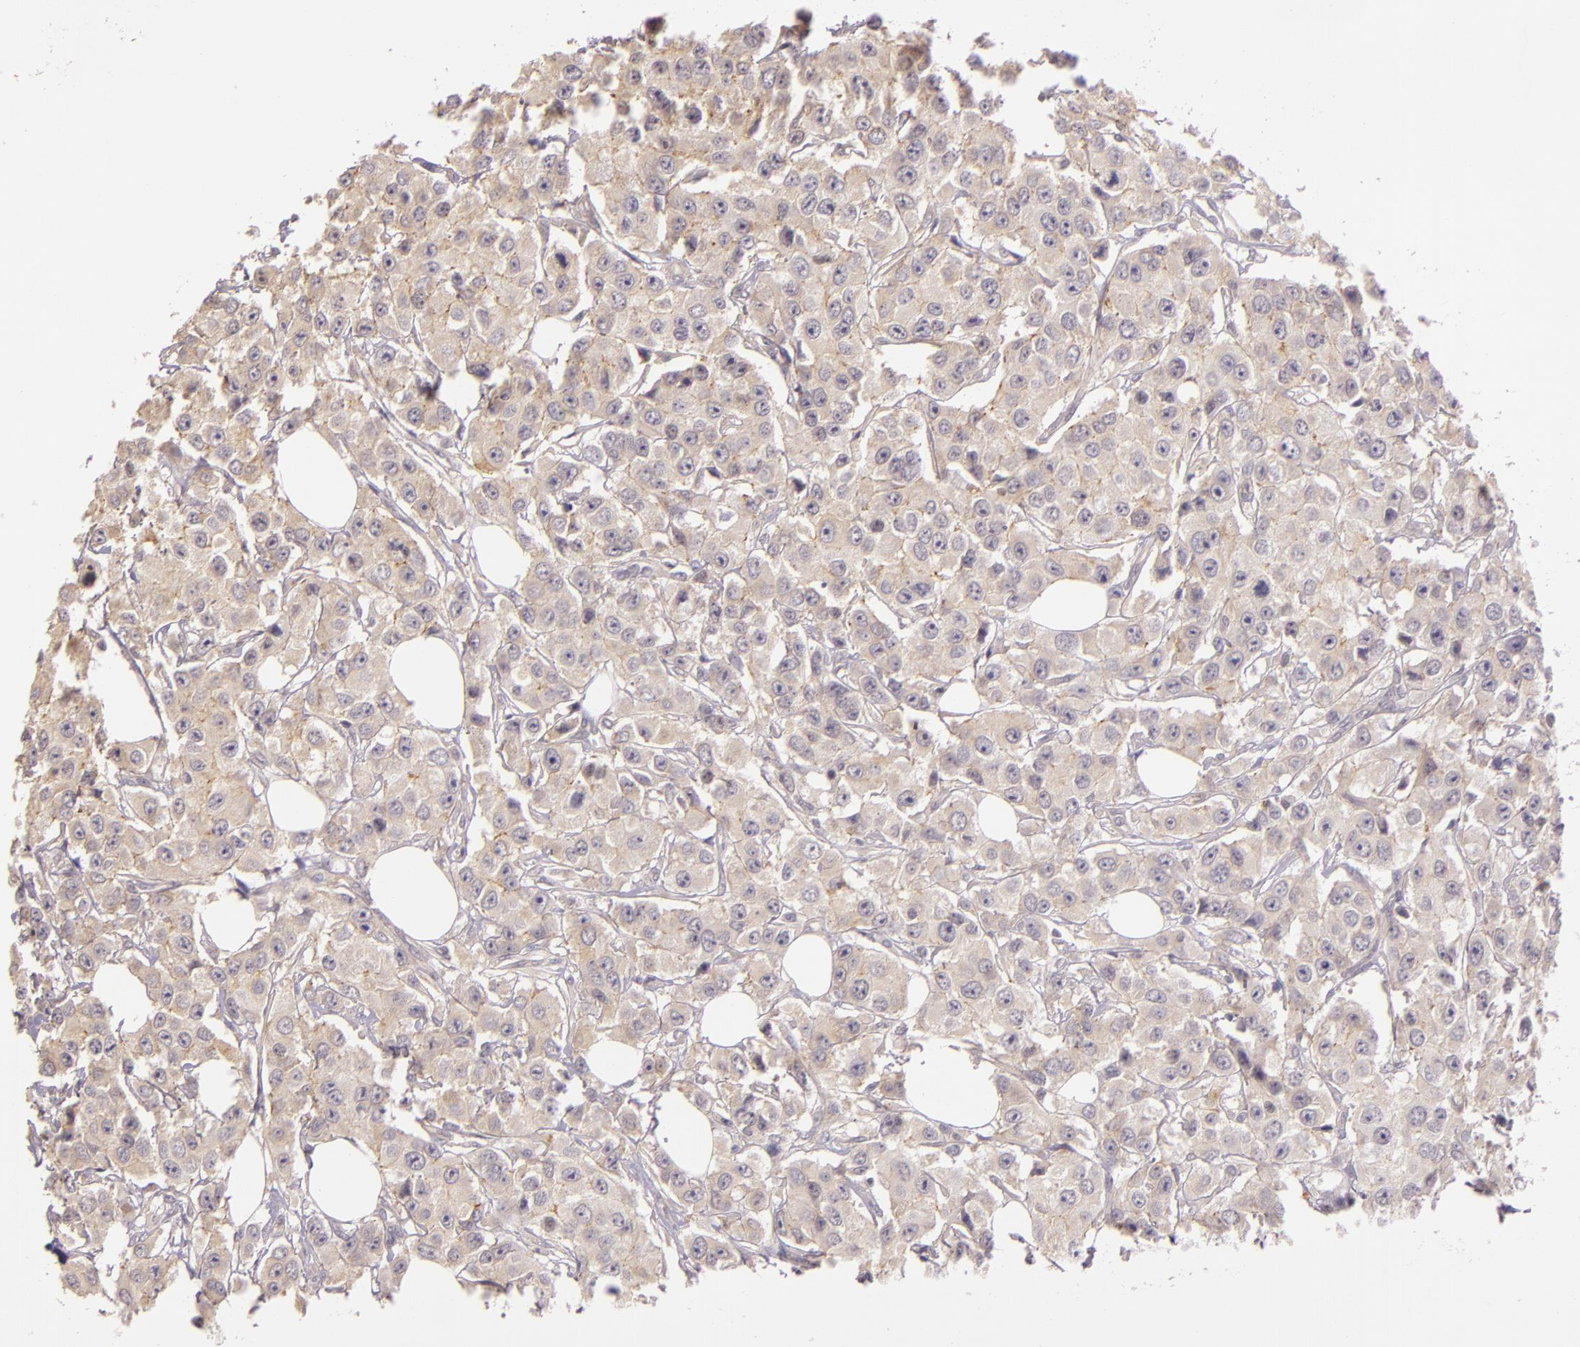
{"staining": {"intensity": "weak", "quantity": ">75%", "location": "cytoplasmic/membranous"}, "tissue": "breast cancer", "cell_type": "Tumor cells", "image_type": "cancer", "snomed": [{"axis": "morphology", "description": "Duct carcinoma"}, {"axis": "topography", "description": "Breast"}], "caption": "An immunohistochemistry (IHC) image of tumor tissue is shown. Protein staining in brown labels weak cytoplasmic/membranous positivity in breast invasive ductal carcinoma within tumor cells. The protein of interest is shown in brown color, while the nuclei are stained blue.", "gene": "ARMH4", "patient": {"sex": "female", "age": 58}}